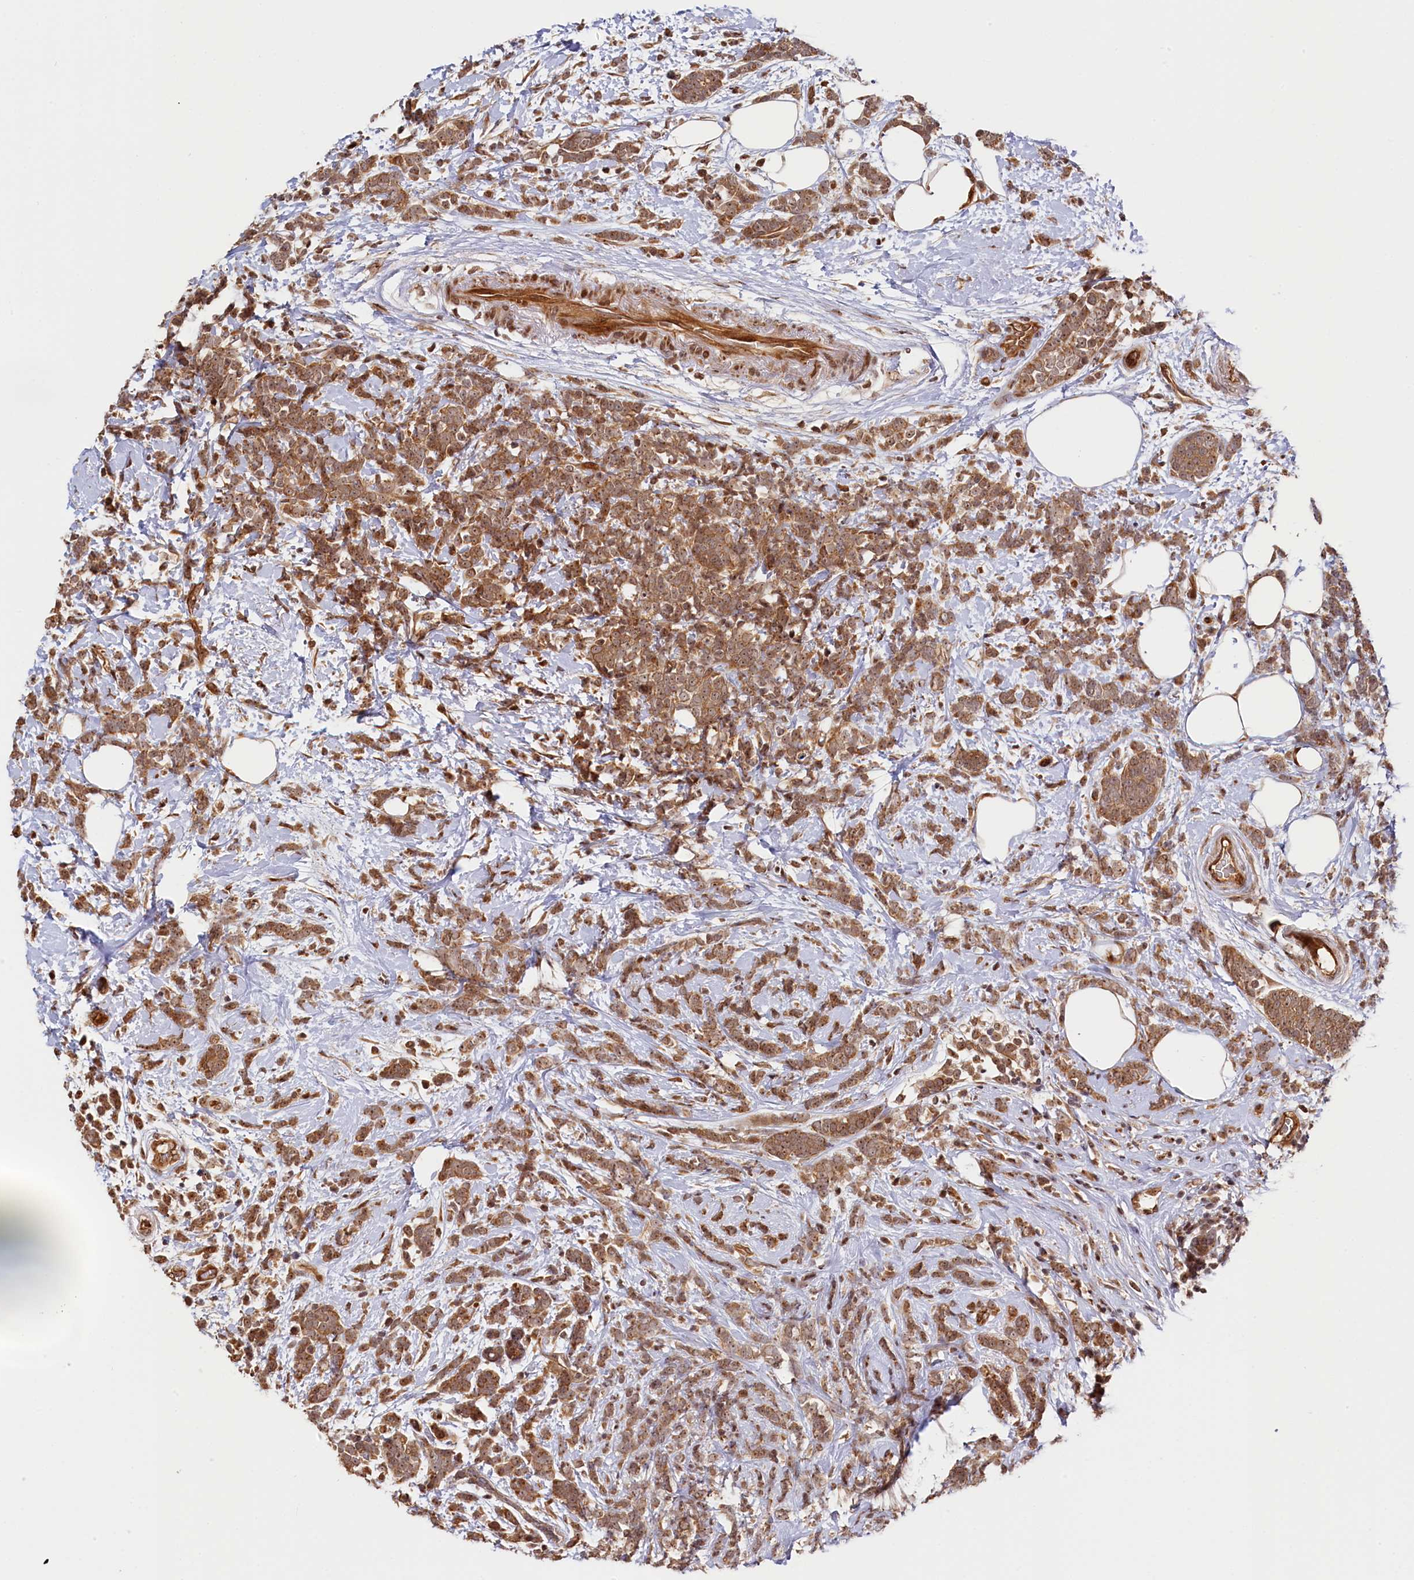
{"staining": {"intensity": "moderate", "quantity": ">75%", "location": "cytoplasmic/membranous,nuclear"}, "tissue": "breast cancer", "cell_type": "Tumor cells", "image_type": "cancer", "snomed": [{"axis": "morphology", "description": "Lobular carcinoma"}, {"axis": "topography", "description": "Breast"}], "caption": "A brown stain highlights moderate cytoplasmic/membranous and nuclear expression of a protein in breast lobular carcinoma tumor cells.", "gene": "ANKRD24", "patient": {"sex": "female", "age": 58}}